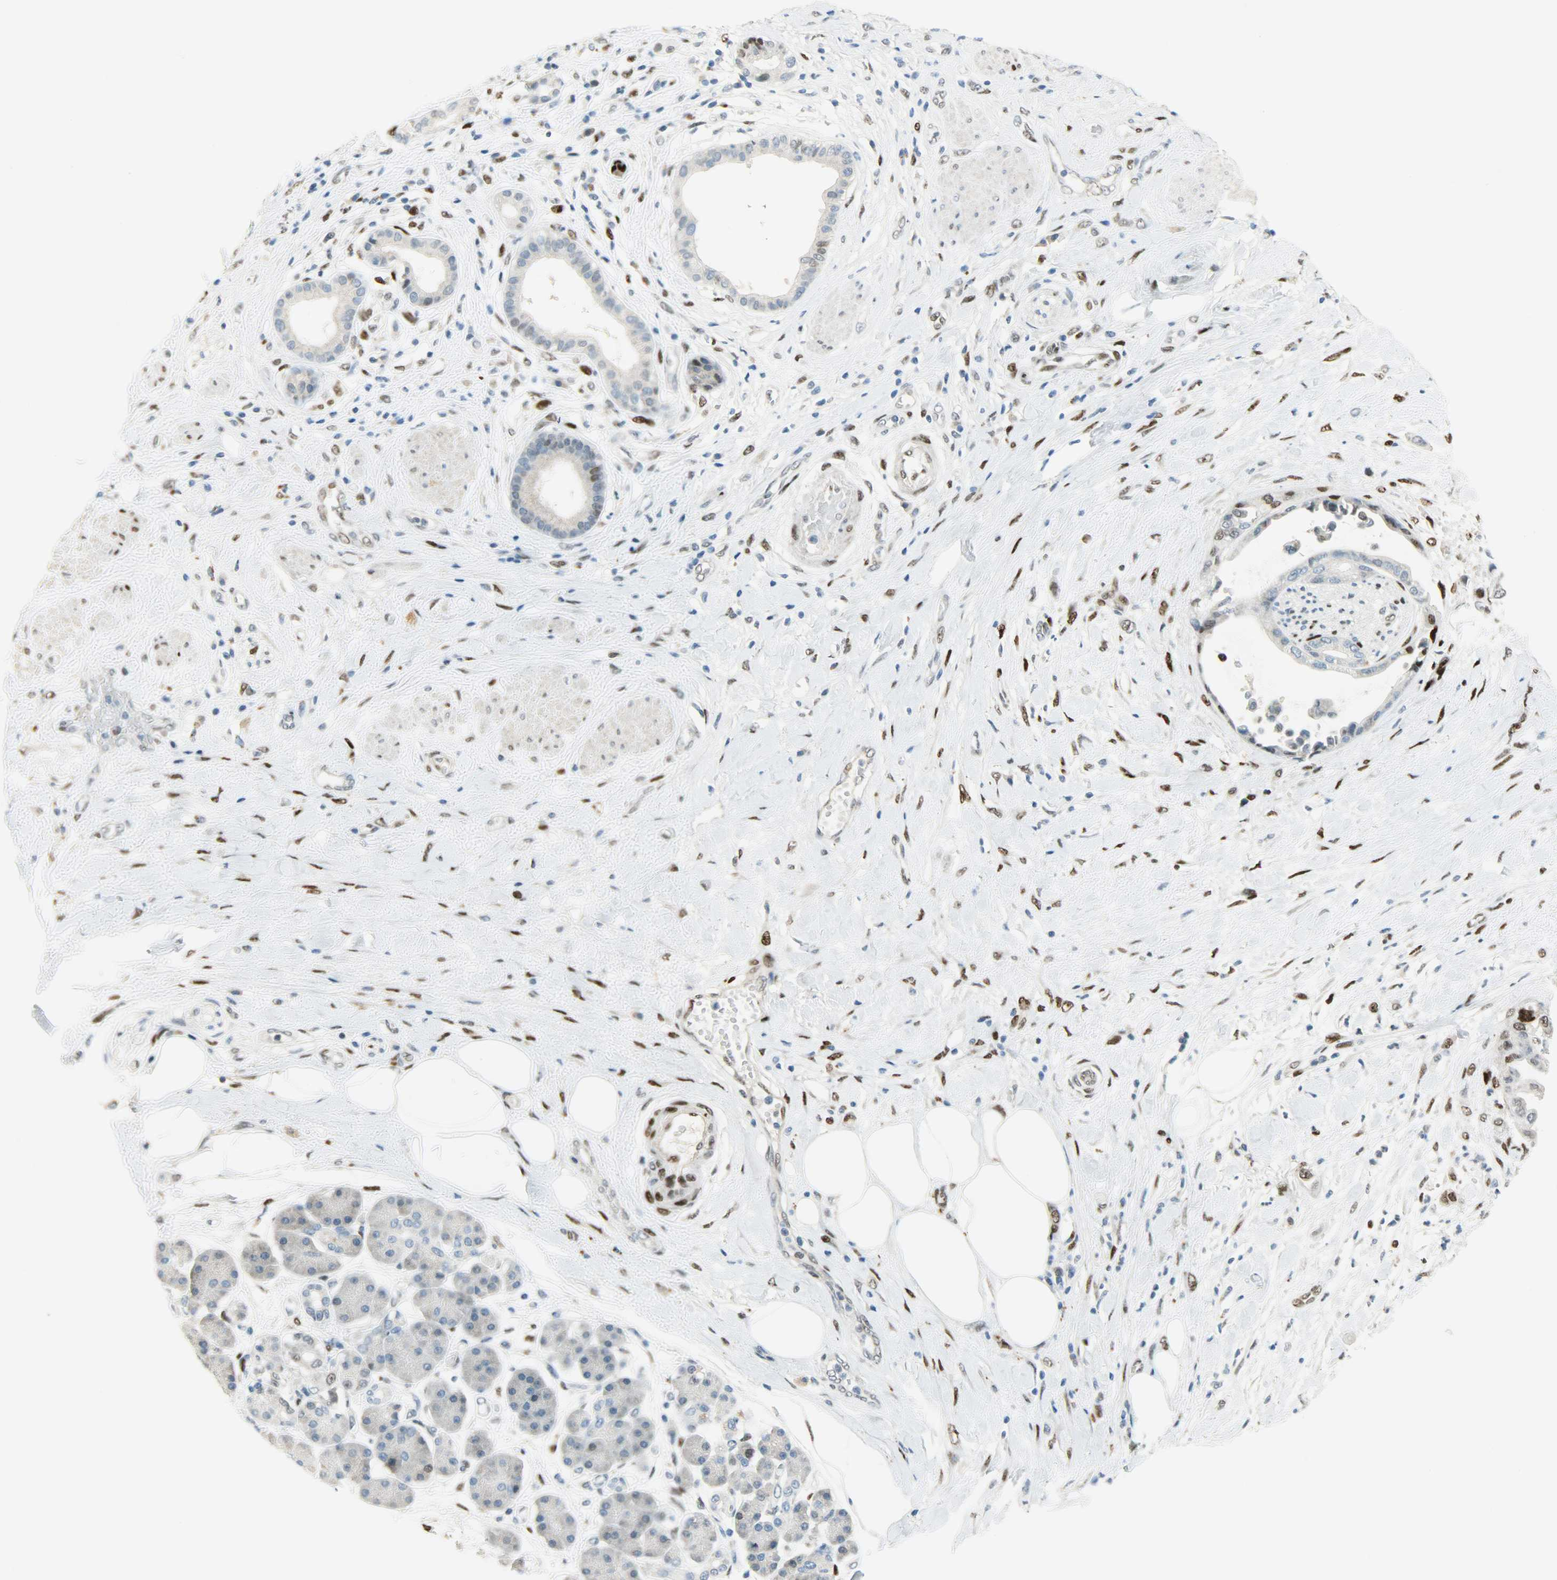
{"staining": {"intensity": "moderate", "quantity": "<25%", "location": "nuclear"}, "tissue": "pancreatic cancer", "cell_type": "Tumor cells", "image_type": "cancer", "snomed": [{"axis": "morphology", "description": "Adenocarcinoma, NOS"}, {"axis": "morphology", "description": "Adenocarcinoma, metastatic, NOS"}, {"axis": "topography", "description": "Lymph node"}, {"axis": "topography", "description": "Pancreas"}, {"axis": "topography", "description": "Duodenum"}], "caption": "Tumor cells show low levels of moderate nuclear positivity in about <25% of cells in human pancreatic cancer. (DAB (3,3'-diaminobenzidine) IHC with brightfield microscopy, high magnification).", "gene": "JUNB", "patient": {"sex": "female", "age": 64}}